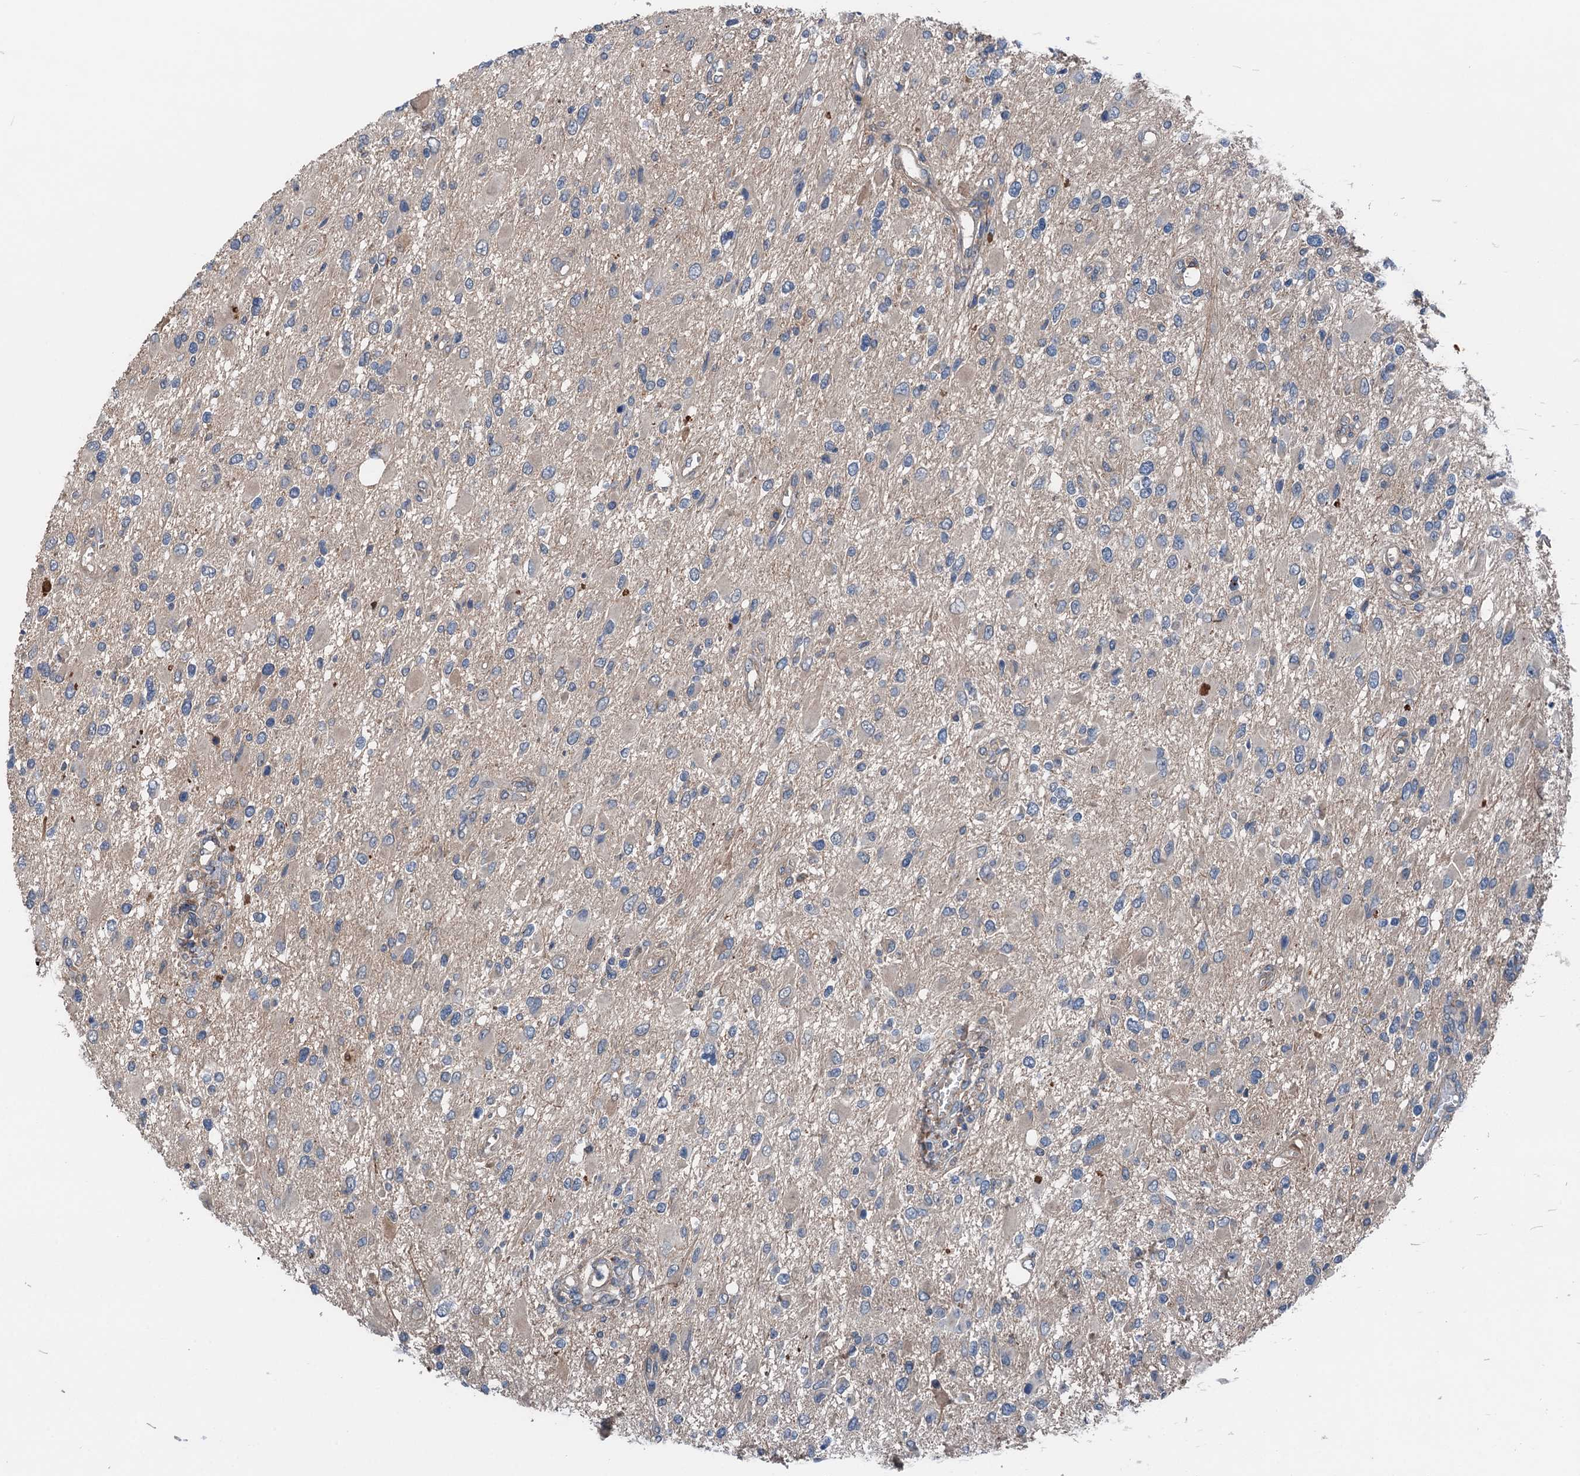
{"staining": {"intensity": "negative", "quantity": "none", "location": "none"}, "tissue": "glioma", "cell_type": "Tumor cells", "image_type": "cancer", "snomed": [{"axis": "morphology", "description": "Glioma, malignant, High grade"}, {"axis": "topography", "description": "Brain"}], "caption": "A micrograph of glioma stained for a protein demonstrates no brown staining in tumor cells. The staining is performed using DAB brown chromogen with nuclei counter-stained in using hematoxylin.", "gene": "SLC2A10", "patient": {"sex": "male", "age": 53}}